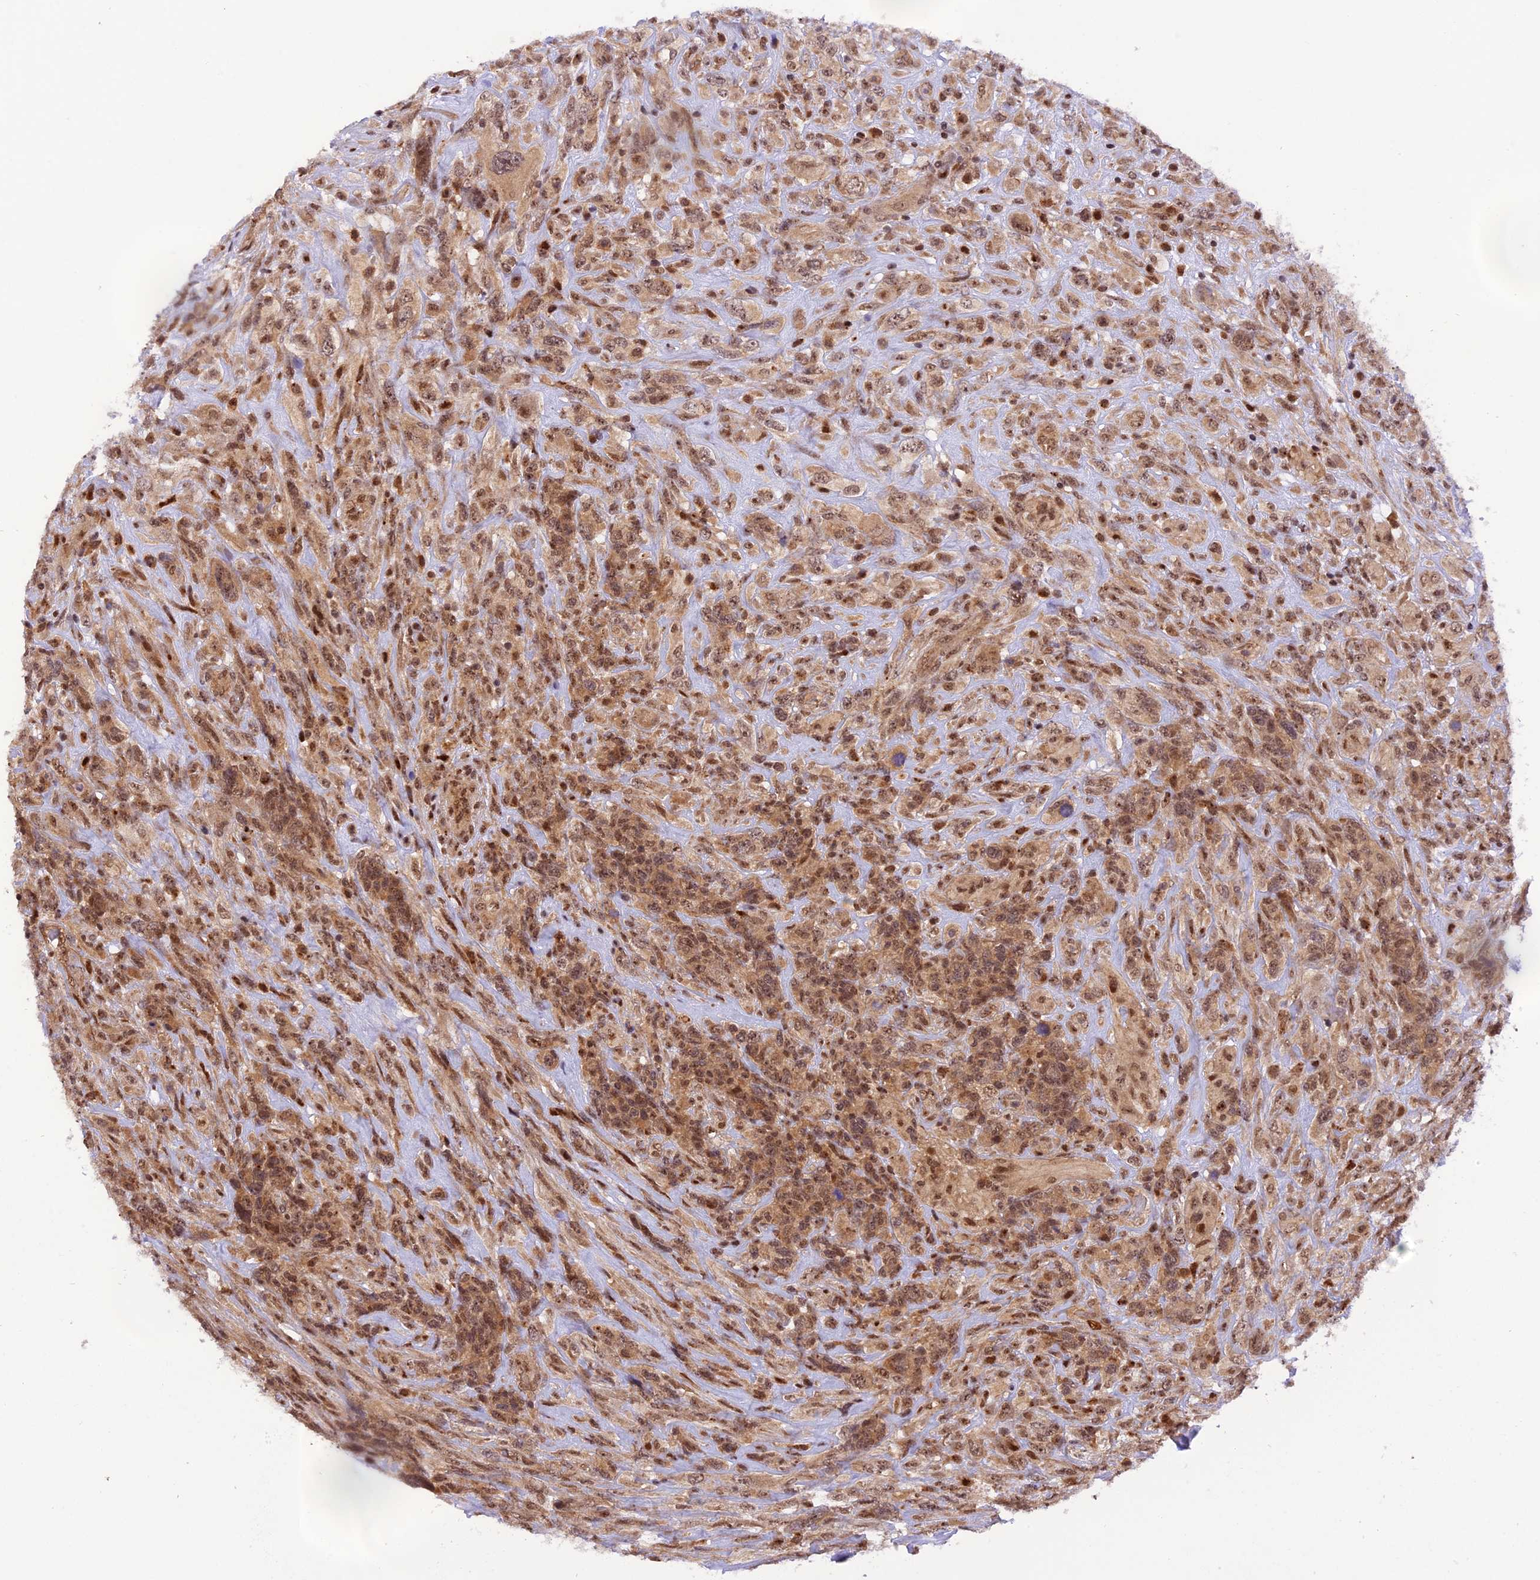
{"staining": {"intensity": "moderate", "quantity": ">75%", "location": "cytoplasmic/membranous,nuclear"}, "tissue": "glioma", "cell_type": "Tumor cells", "image_type": "cancer", "snomed": [{"axis": "morphology", "description": "Glioma, malignant, High grade"}, {"axis": "topography", "description": "Brain"}], "caption": "IHC micrograph of human glioma stained for a protein (brown), which exhibits medium levels of moderate cytoplasmic/membranous and nuclear staining in about >75% of tumor cells.", "gene": "SAMD4A", "patient": {"sex": "male", "age": 61}}